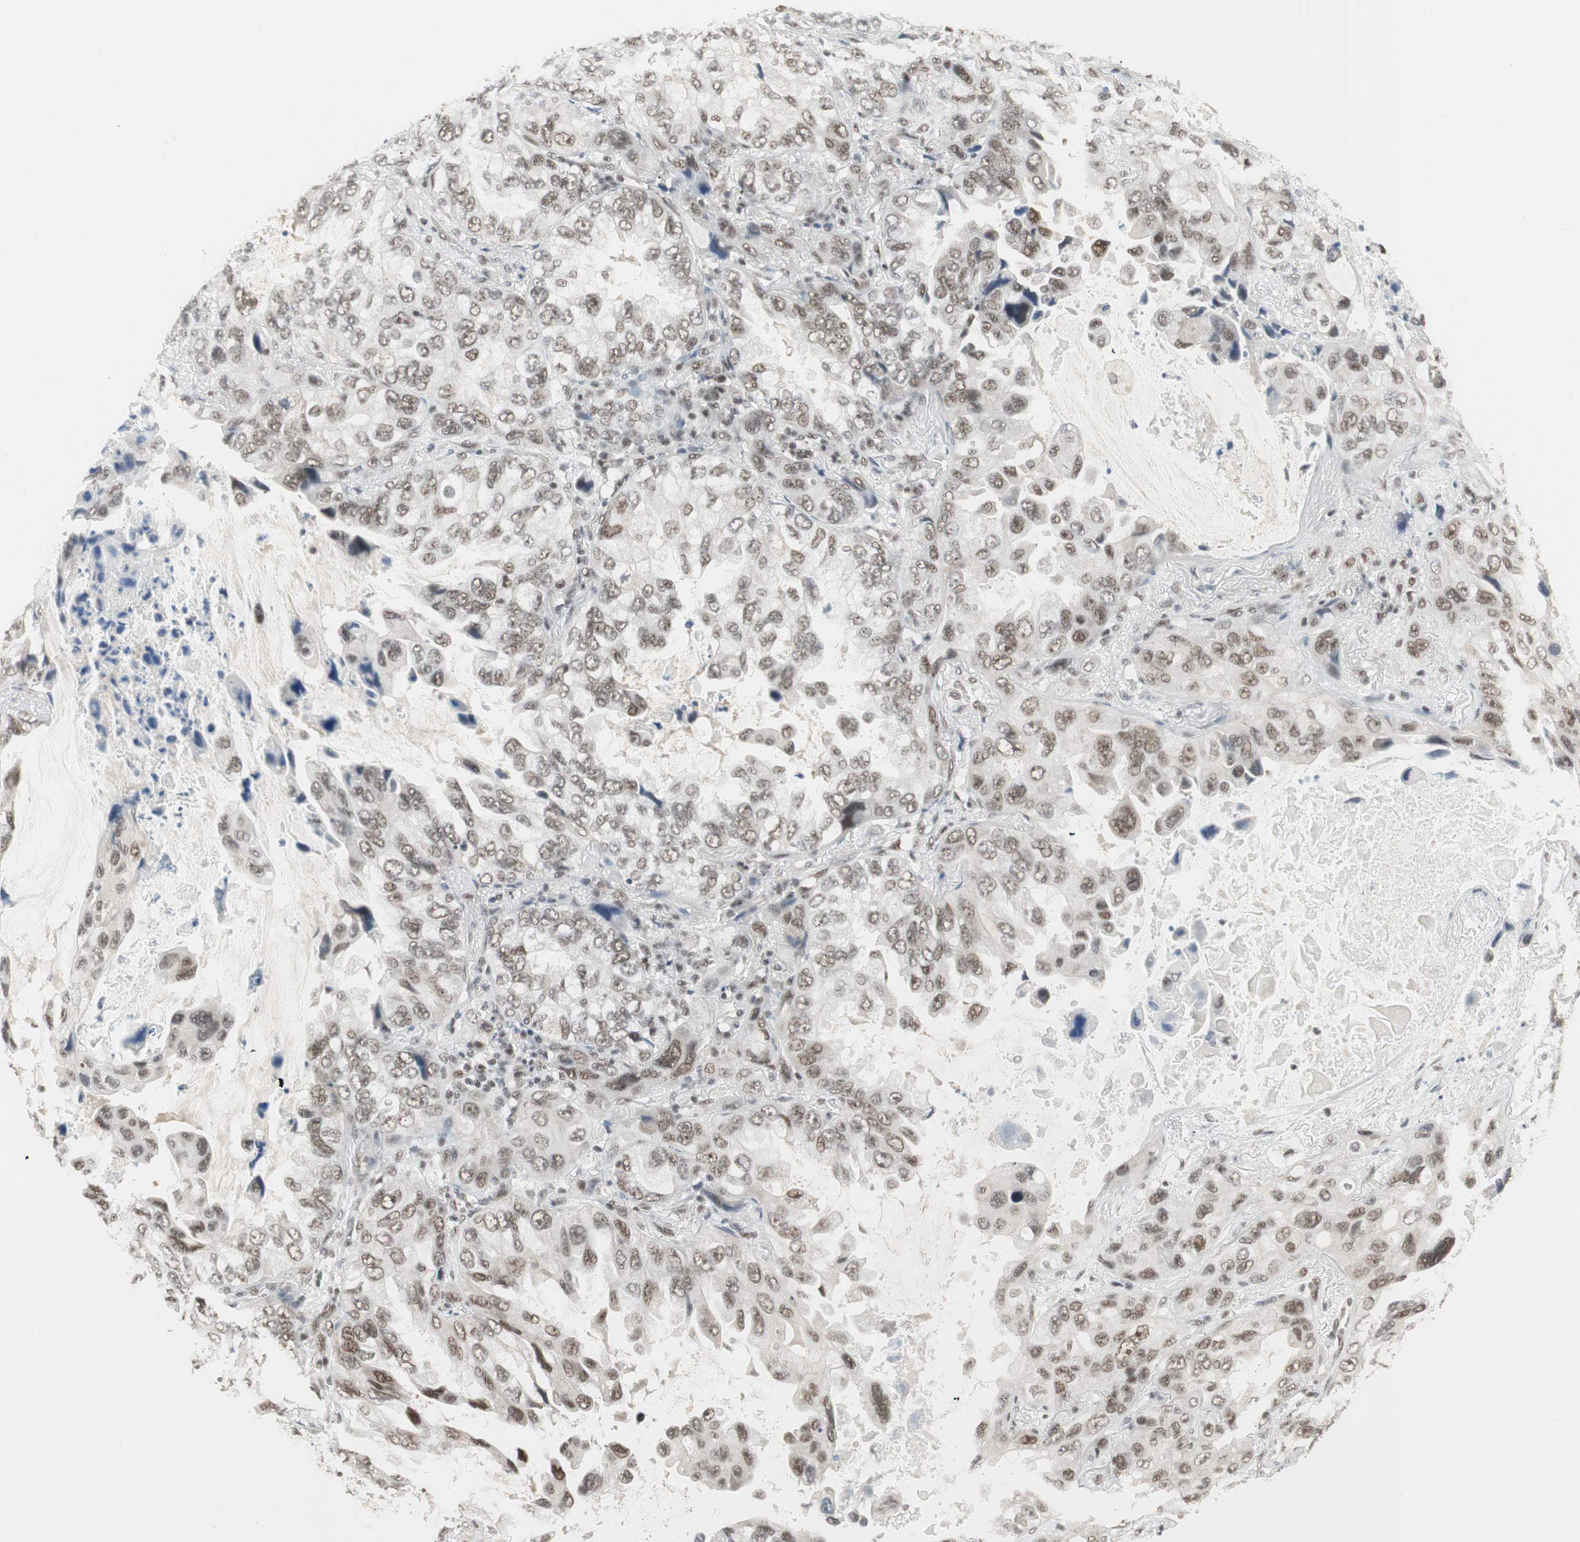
{"staining": {"intensity": "weak", "quantity": ">75%", "location": "nuclear"}, "tissue": "lung cancer", "cell_type": "Tumor cells", "image_type": "cancer", "snomed": [{"axis": "morphology", "description": "Squamous cell carcinoma, NOS"}, {"axis": "topography", "description": "Lung"}], "caption": "DAB (3,3'-diaminobenzidine) immunohistochemical staining of human squamous cell carcinoma (lung) reveals weak nuclear protein staining in approximately >75% of tumor cells. (DAB (3,3'-diaminobenzidine) = brown stain, brightfield microscopy at high magnification).", "gene": "RTF1", "patient": {"sex": "female", "age": 73}}